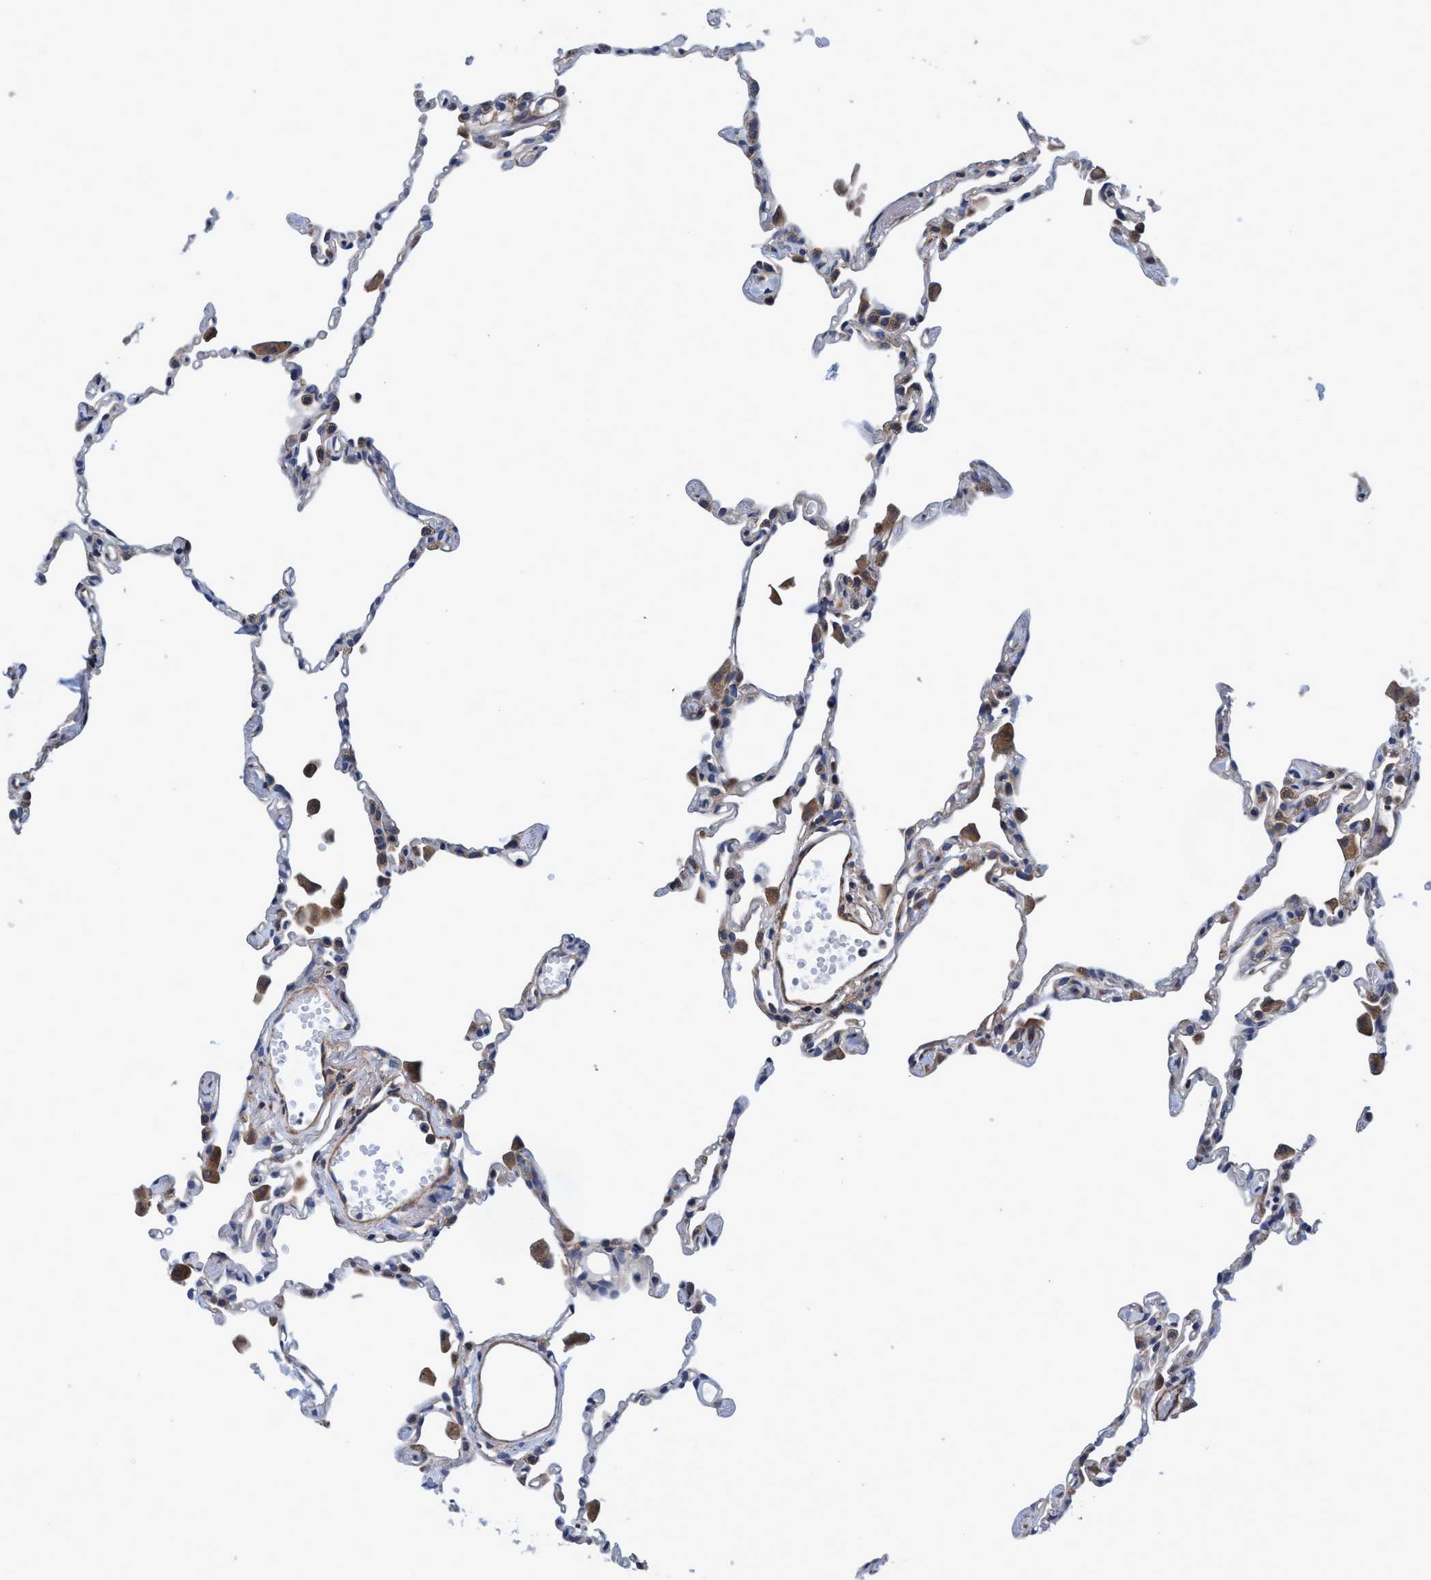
{"staining": {"intensity": "moderate", "quantity": "<25%", "location": "cytoplasmic/membranous"}, "tissue": "lung", "cell_type": "Alveolar cells", "image_type": "normal", "snomed": [{"axis": "morphology", "description": "Normal tissue, NOS"}, {"axis": "topography", "description": "Lung"}], "caption": "Immunohistochemical staining of normal human lung exhibits <25% levels of moderate cytoplasmic/membranous protein expression in about <25% of alveolar cells.", "gene": "CALCOCO2", "patient": {"sex": "female", "age": 49}}